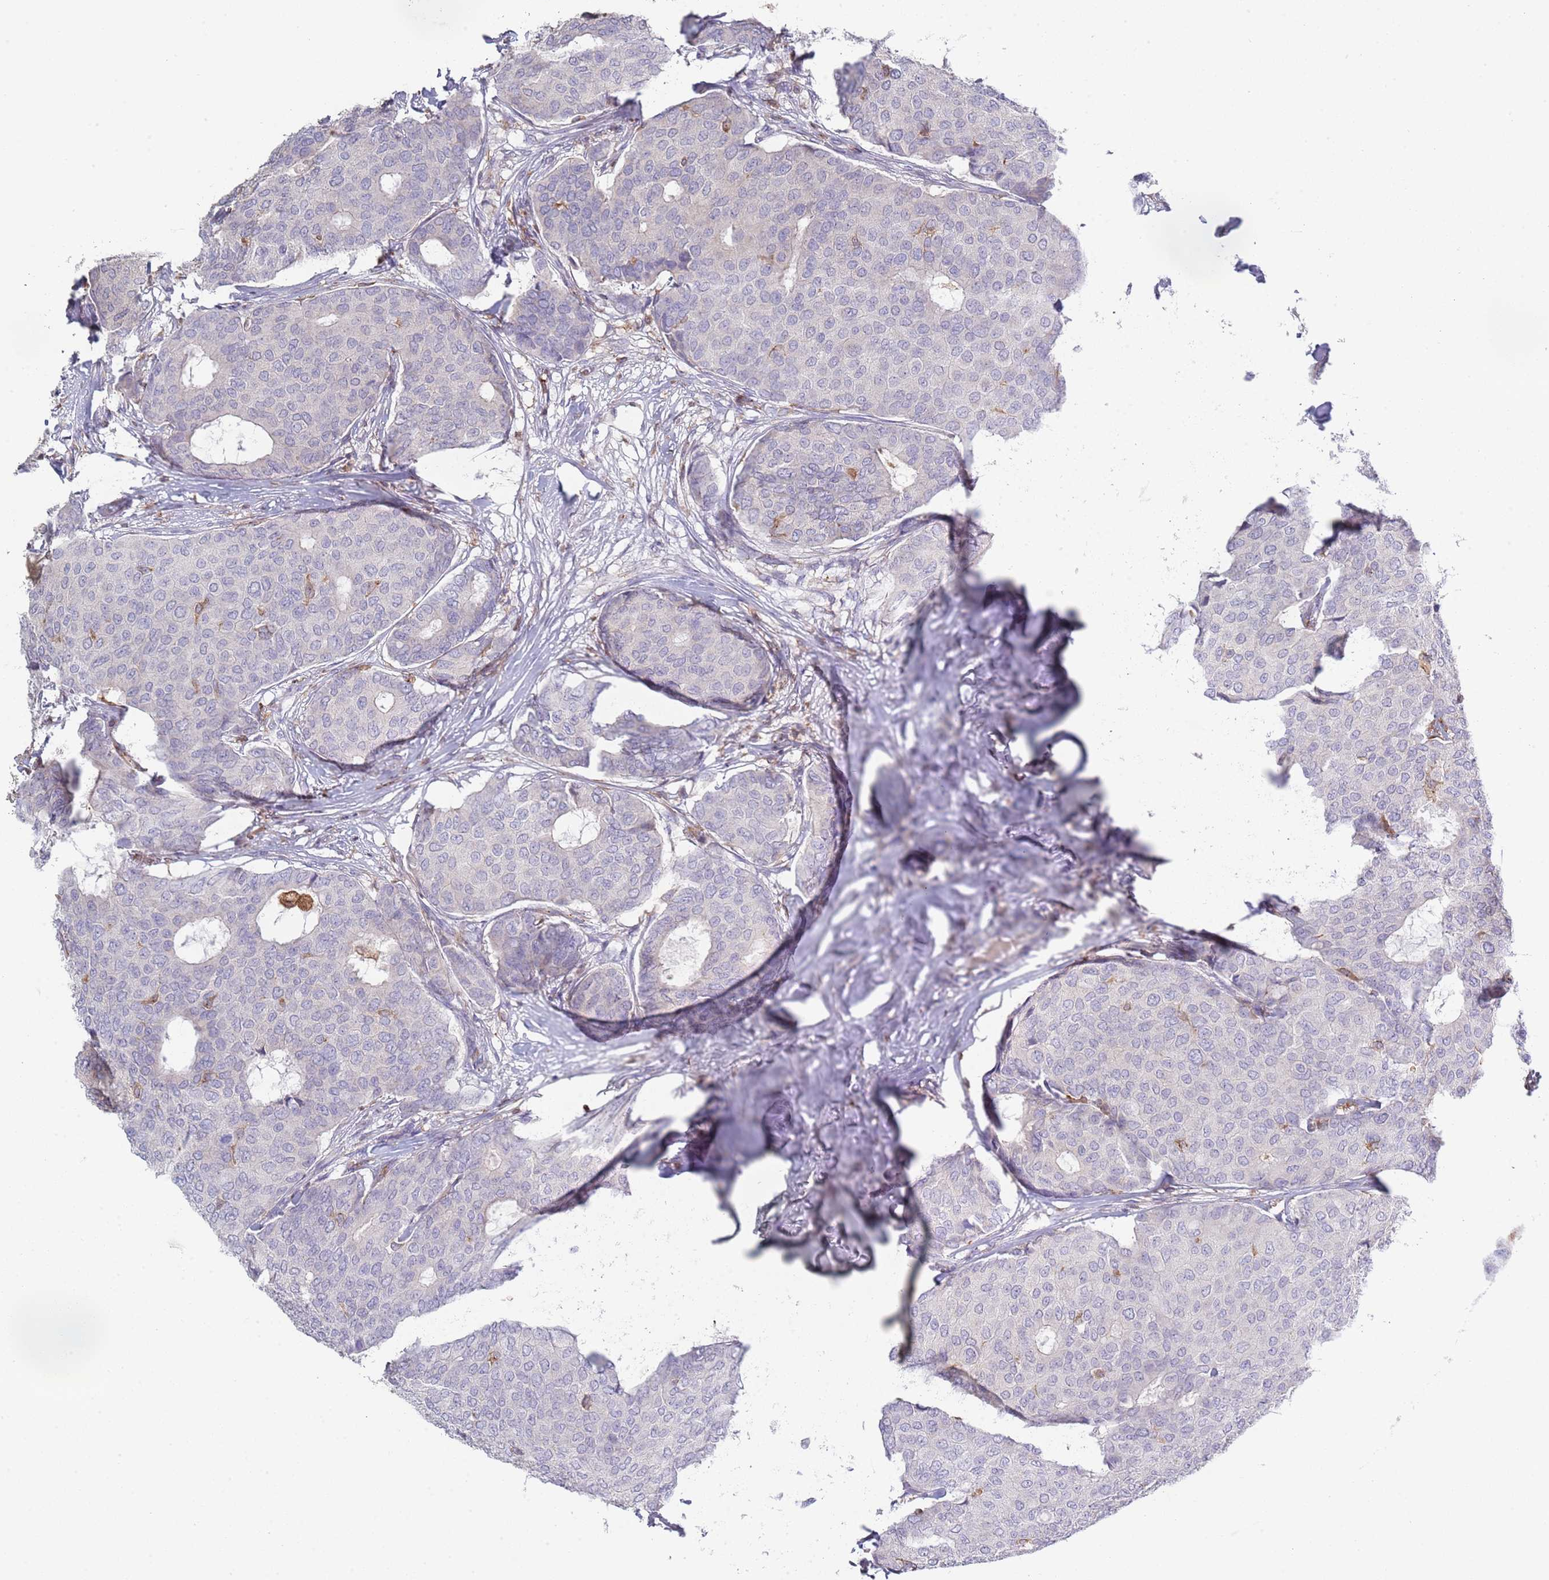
{"staining": {"intensity": "negative", "quantity": "none", "location": "none"}, "tissue": "breast cancer", "cell_type": "Tumor cells", "image_type": "cancer", "snomed": [{"axis": "morphology", "description": "Duct carcinoma"}, {"axis": "topography", "description": "Breast"}], "caption": "High power microscopy histopathology image of an immunohistochemistry photomicrograph of infiltrating ductal carcinoma (breast), revealing no significant staining in tumor cells.", "gene": "LPXN", "patient": {"sex": "female", "age": 75}}